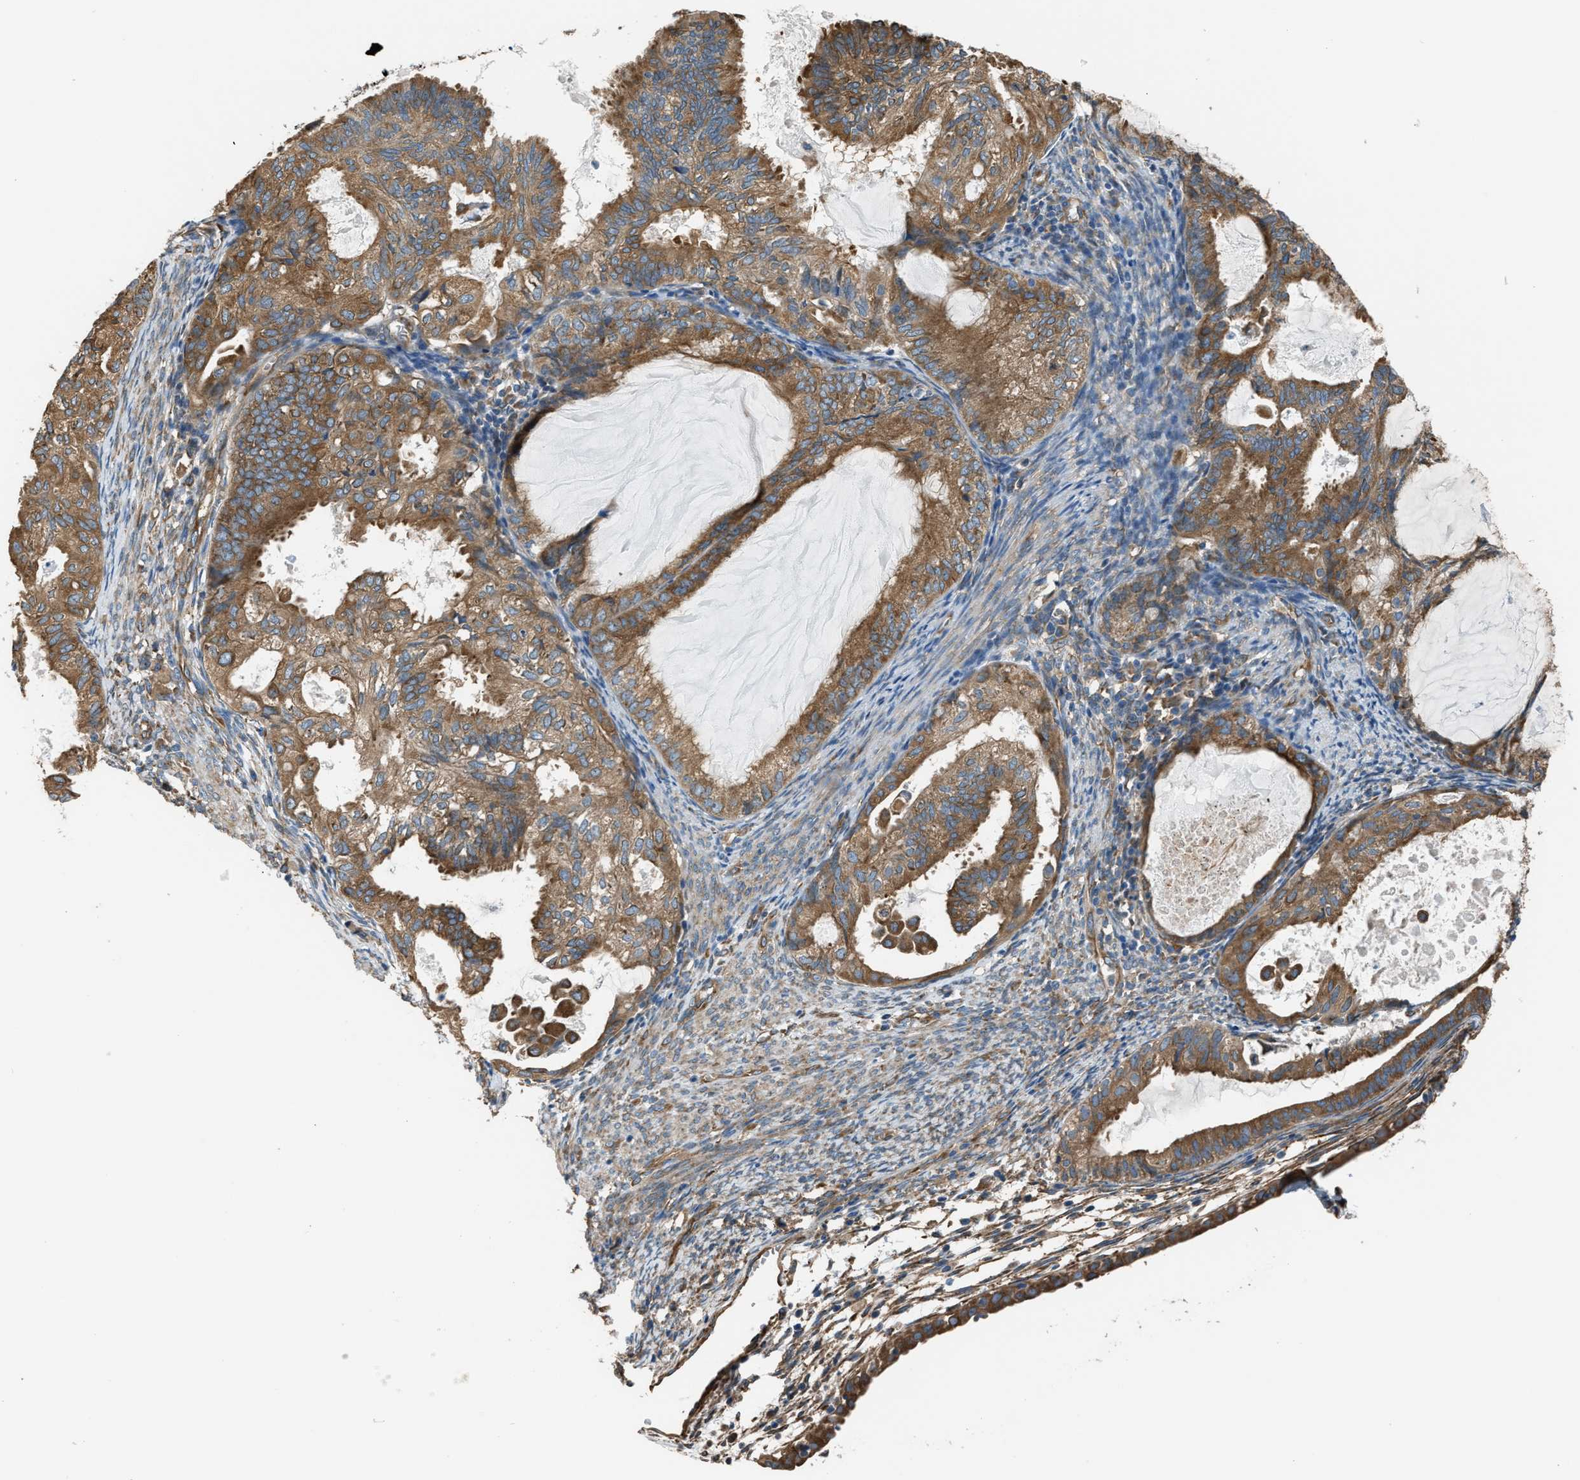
{"staining": {"intensity": "moderate", "quantity": ">75%", "location": "cytoplasmic/membranous"}, "tissue": "cervical cancer", "cell_type": "Tumor cells", "image_type": "cancer", "snomed": [{"axis": "morphology", "description": "Normal tissue, NOS"}, {"axis": "morphology", "description": "Adenocarcinoma, NOS"}, {"axis": "topography", "description": "Cervix"}, {"axis": "topography", "description": "Endometrium"}], "caption": "Cervical adenocarcinoma stained with DAB immunohistochemistry exhibits medium levels of moderate cytoplasmic/membranous positivity in approximately >75% of tumor cells. (DAB = brown stain, brightfield microscopy at high magnification).", "gene": "TRPC1", "patient": {"sex": "female", "age": 86}}